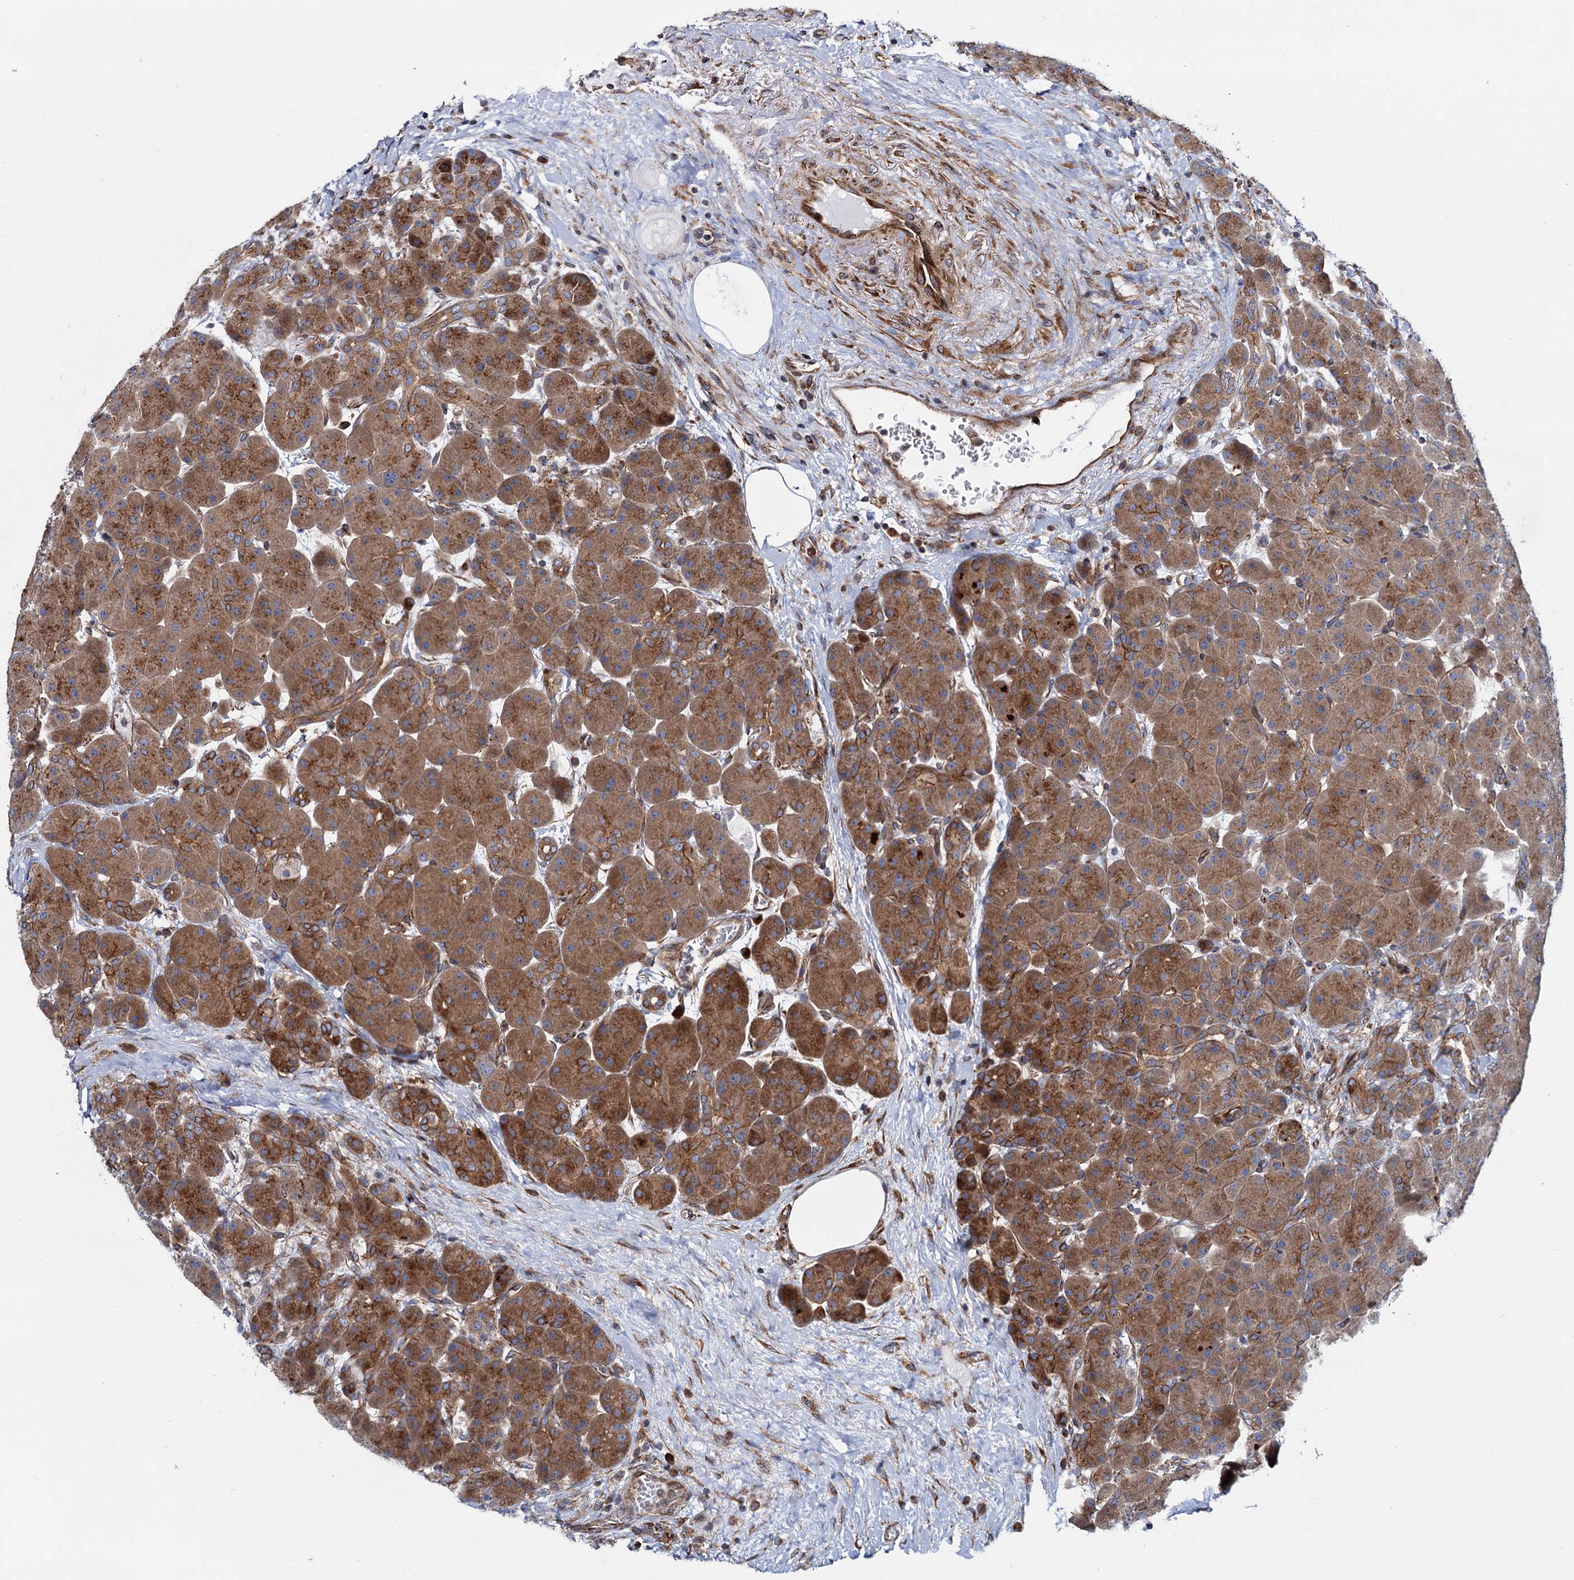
{"staining": {"intensity": "strong", "quantity": ">75%", "location": "cytoplasmic/membranous"}, "tissue": "pancreas", "cell_type": "Exocrine glandular cells", "image_type": "normal", "snomed": [{"axis": "morphology", "description": "Normal tissue, NOS"}, {"axis": "topography", "description": "Pancreas"}], "caption": "Protein positivity by IHC reveals strong cytoplasmic/membranous staining in approximately >75% of exocrine glandular cells in benign pancreas.", "gene": "PSEN1", "patient": {"sex": "male", "age": 66}}